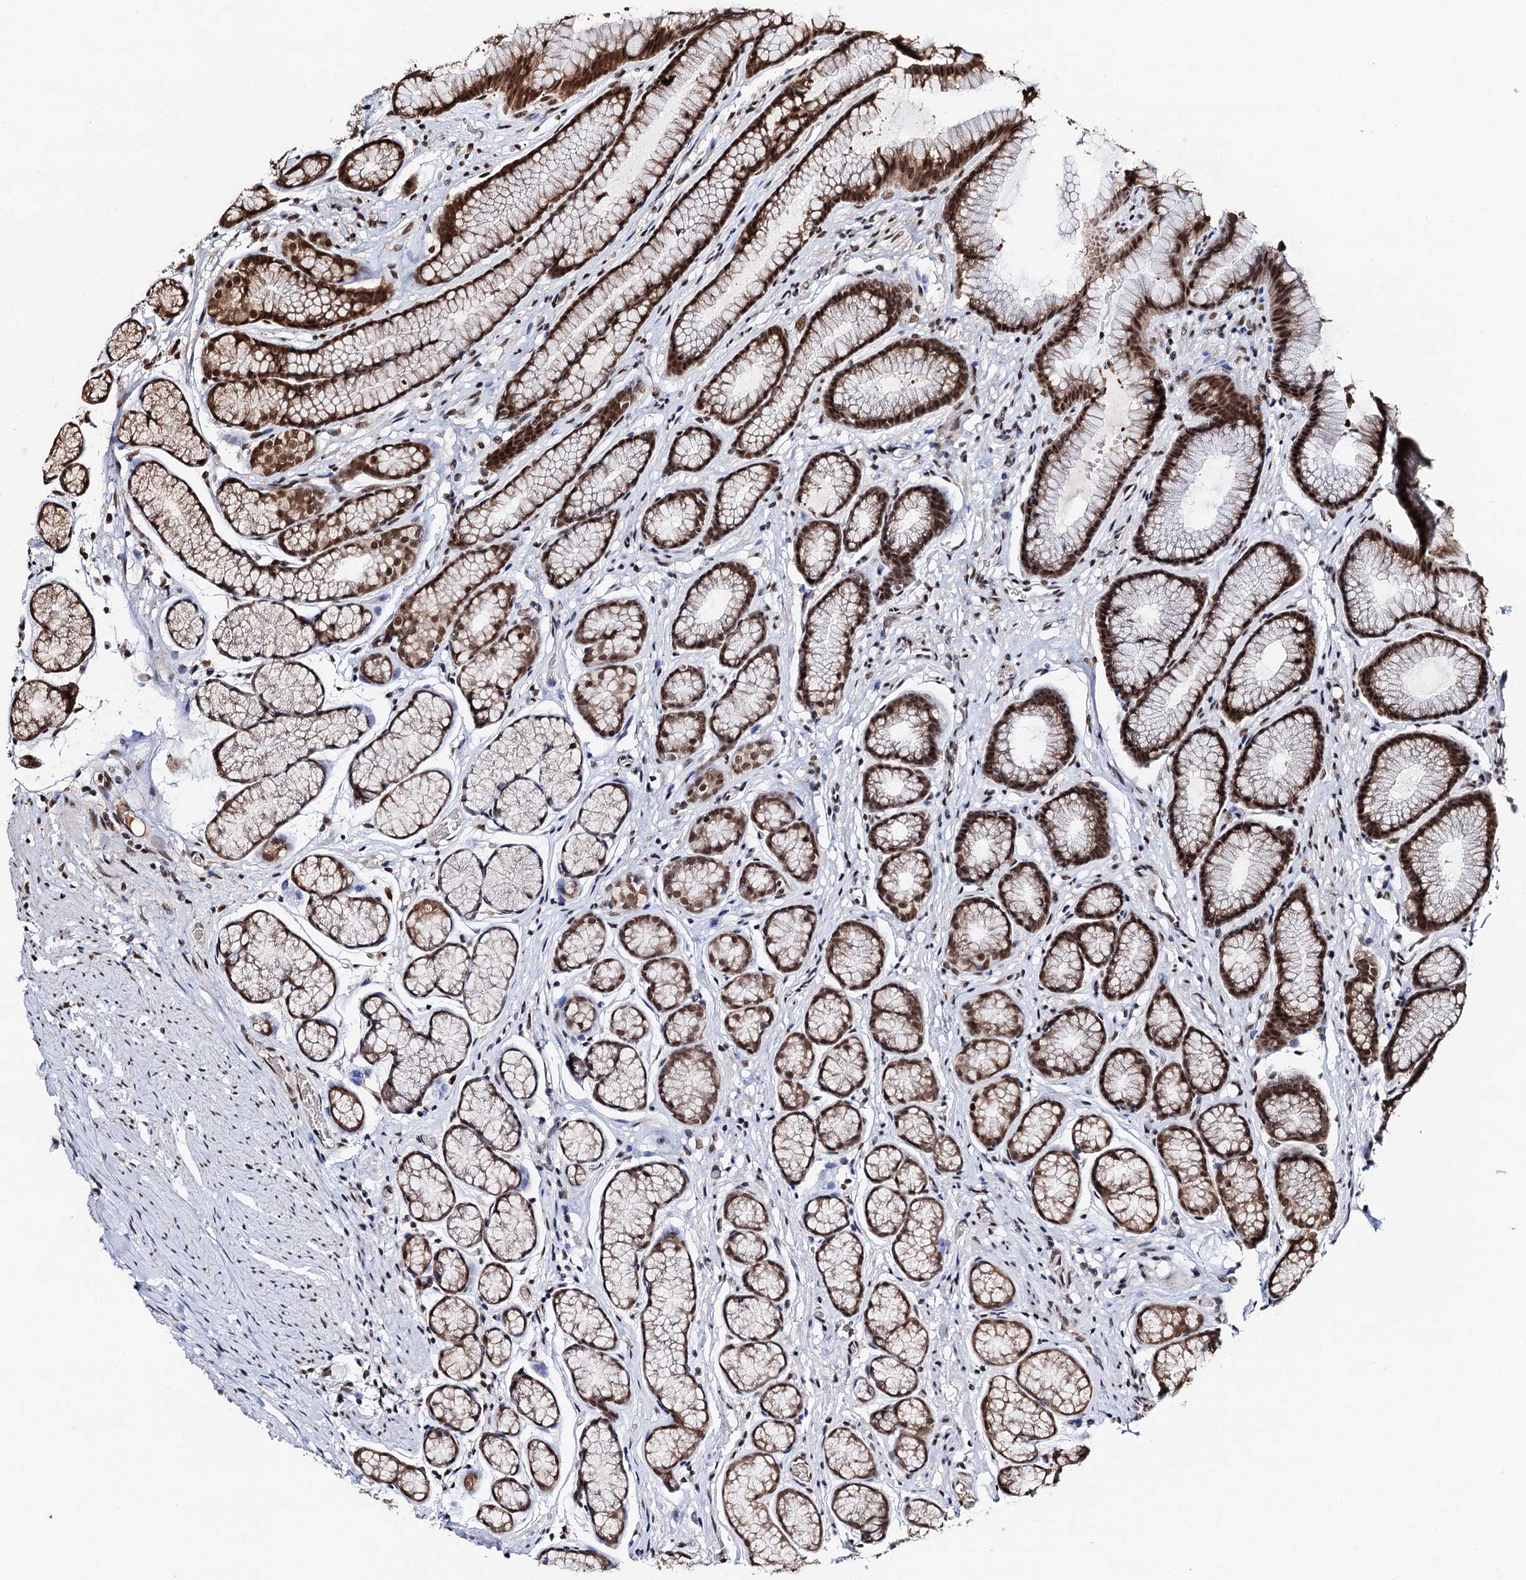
{"staining": {"intensity": "strong", "quantity": ">75%", "location": "cytoplasmic/membranous,nuclear"}, "tissue": "stomach", "cell_type": "Glandular cells", "image_type": "normal", "snomed": [{"axis": "morphology", "description": "Normal tissue, NOS"}, {"axis": "topography", "description": "Stomach"}], "caption": "Brown immunohistochemical staining in unremarkable stomach exhibits strong cytoplasmic/membranous,nuclear expression in about >75% of glandular cells. (Stains: DAB (3,3'-diaminobenzidine) in brown, nuclei in blue, Microscopy: brightfield microscopy at high magnification).", "gene": "SFSWAP", "patient": {"sex": "male", "age": 42}}